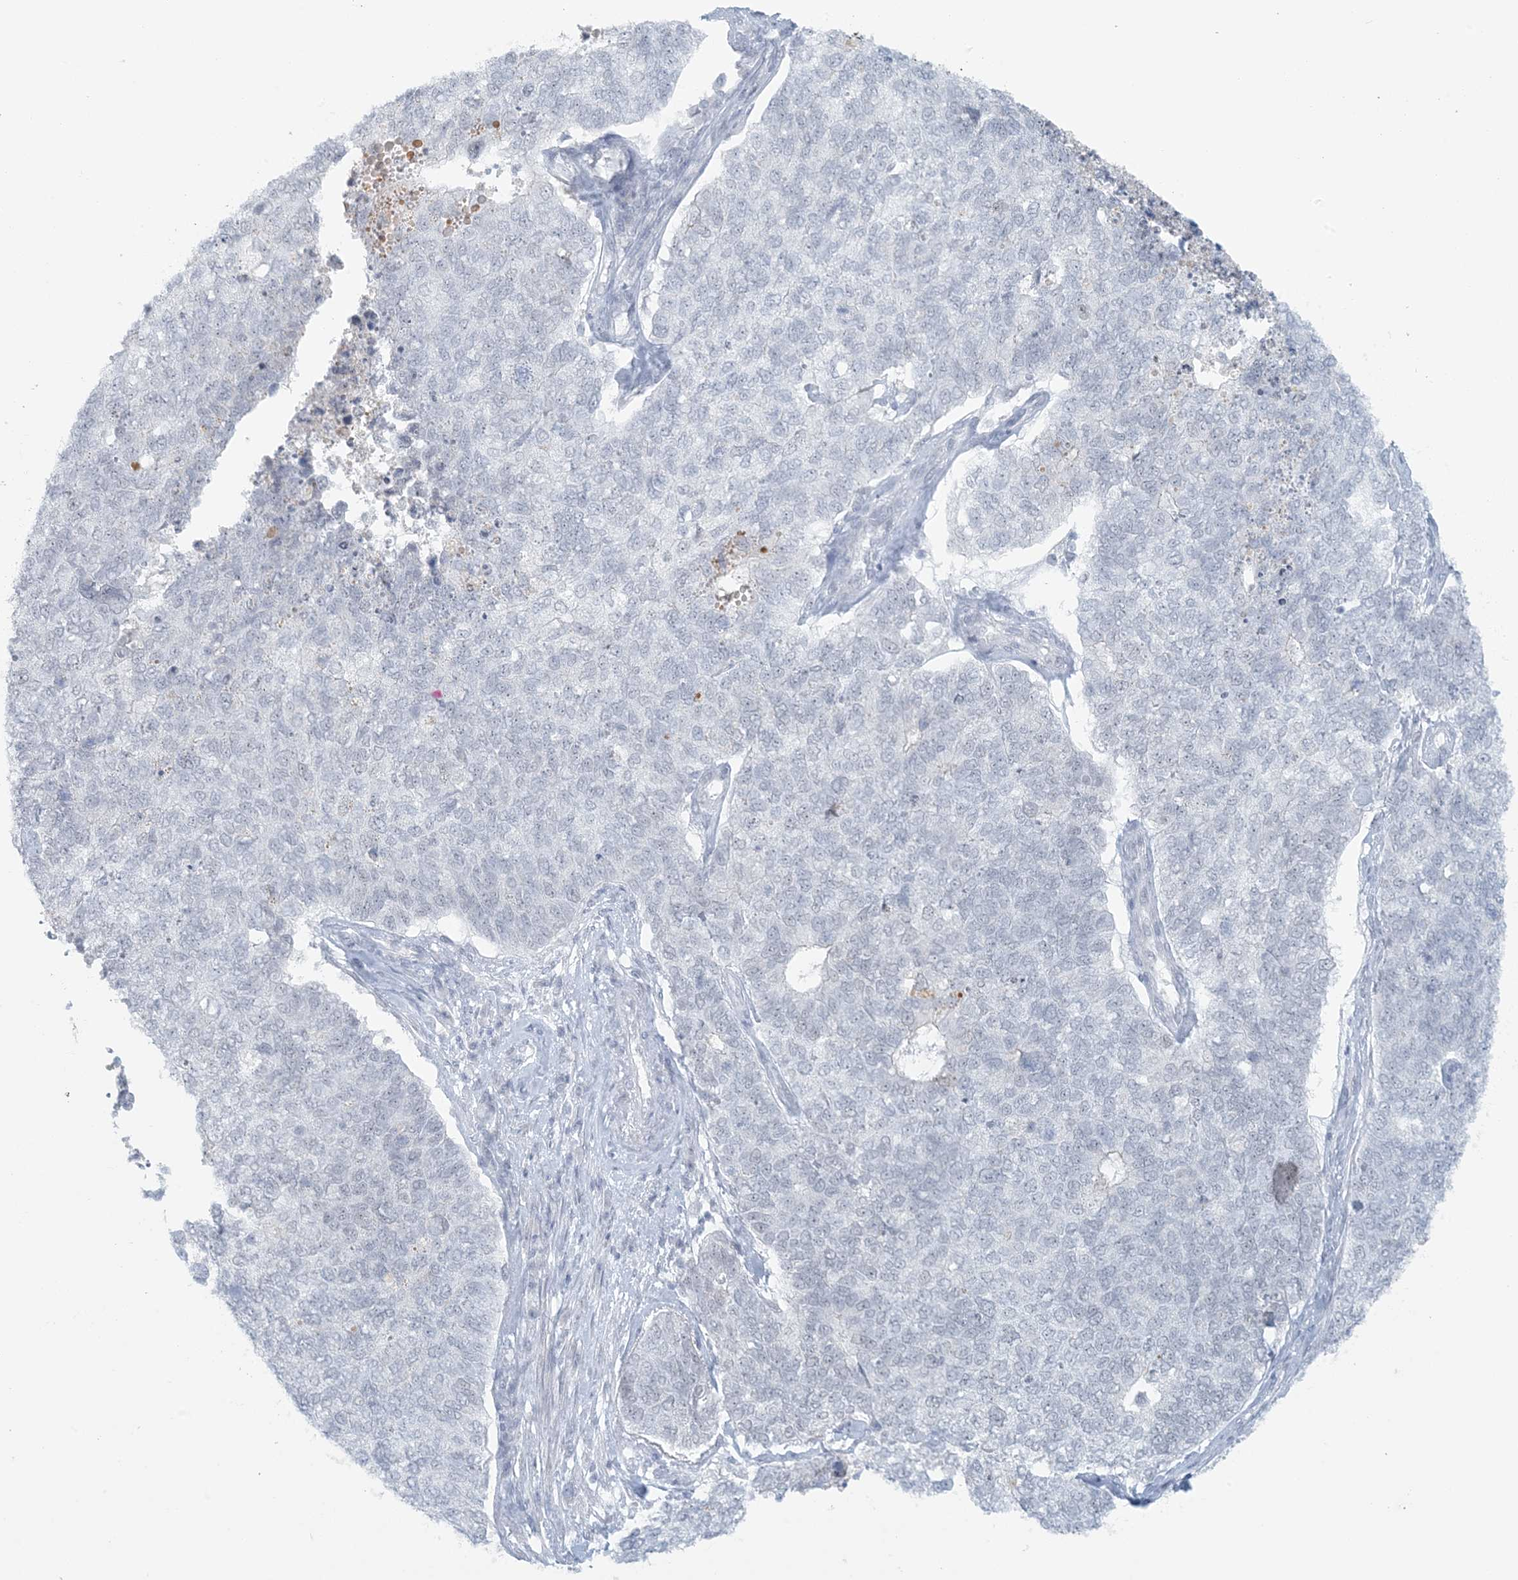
{"staining": {"intensity": "negative", "quantity": "none", "location": "none"}, "tissue": "cervical cancer", "cell_type": "Tumor cells", "image_type": "cancer", "snomed": [{"axis": "morphology", "description": "Squamous cell carcinoma, NOS"}, {"axis": "topography", "description": "Cervix"}], "caption": "A high-resolution micrograph shows IHC staining of cervical cancer, which displays no significant expression in tumor cells. (Brightfield microscopy of DAB IHC at high magnification).", "gene": "SCML1", "patient": {"sex": "female", "age": 63}}